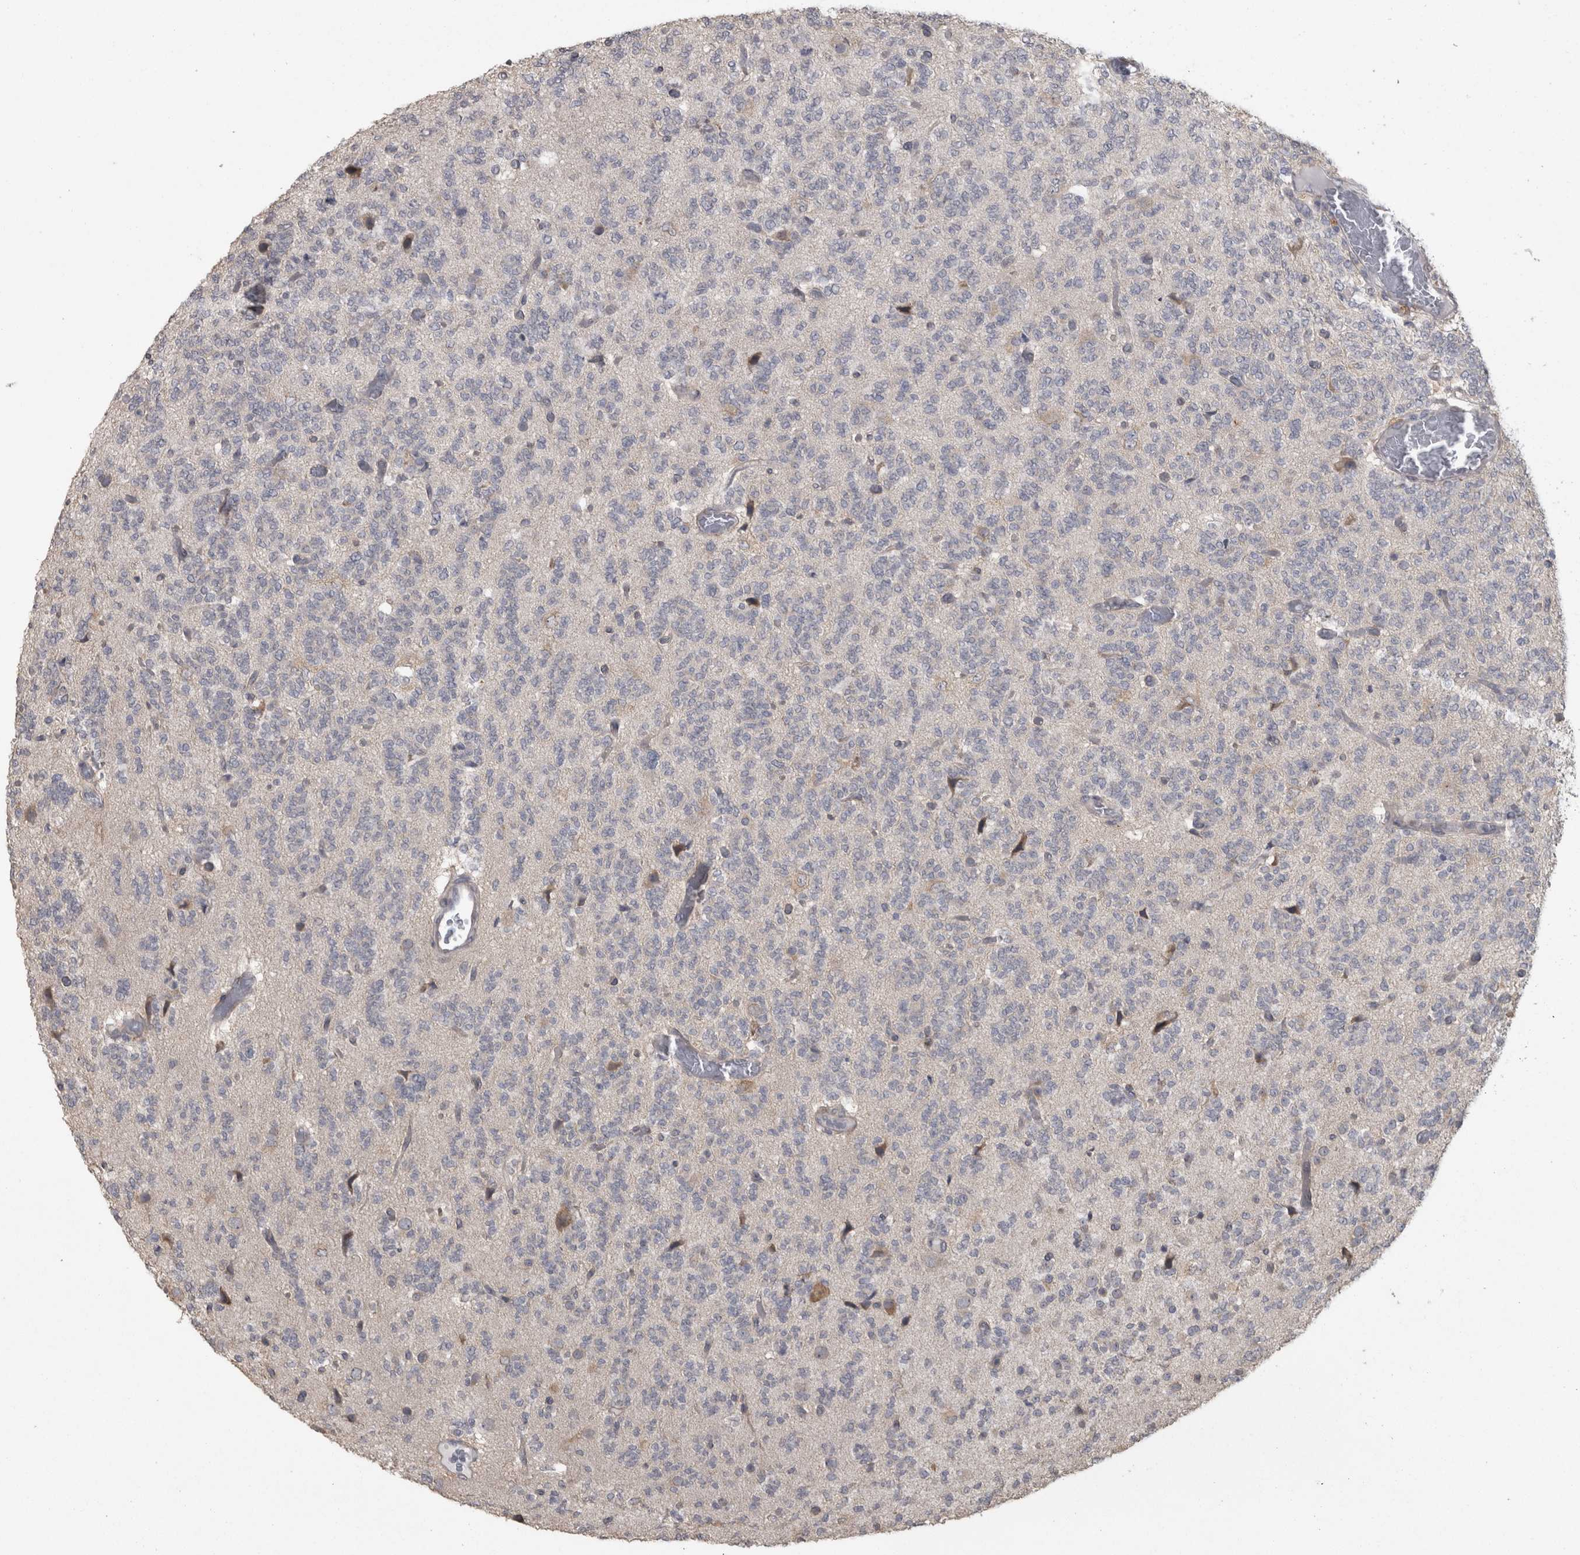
{"staining": {"intensity": "negative", "quantity": "none", "location": "none"}, "tissue": "glioma", "cell_type": "Tumor cells", "image_type": "cancer", "snomed": [{"axis": "morphology", "description": "Glioma, malignant, Low grade"}, {"axis": "topography", "description": "Brain"}], "caption": "This is an immunohistochemistry (IHC) micrograph of glioma. There is no positivity in tumor cells.", "gene": "RAB29", "patient": {"sex": "male", "age": 38}}